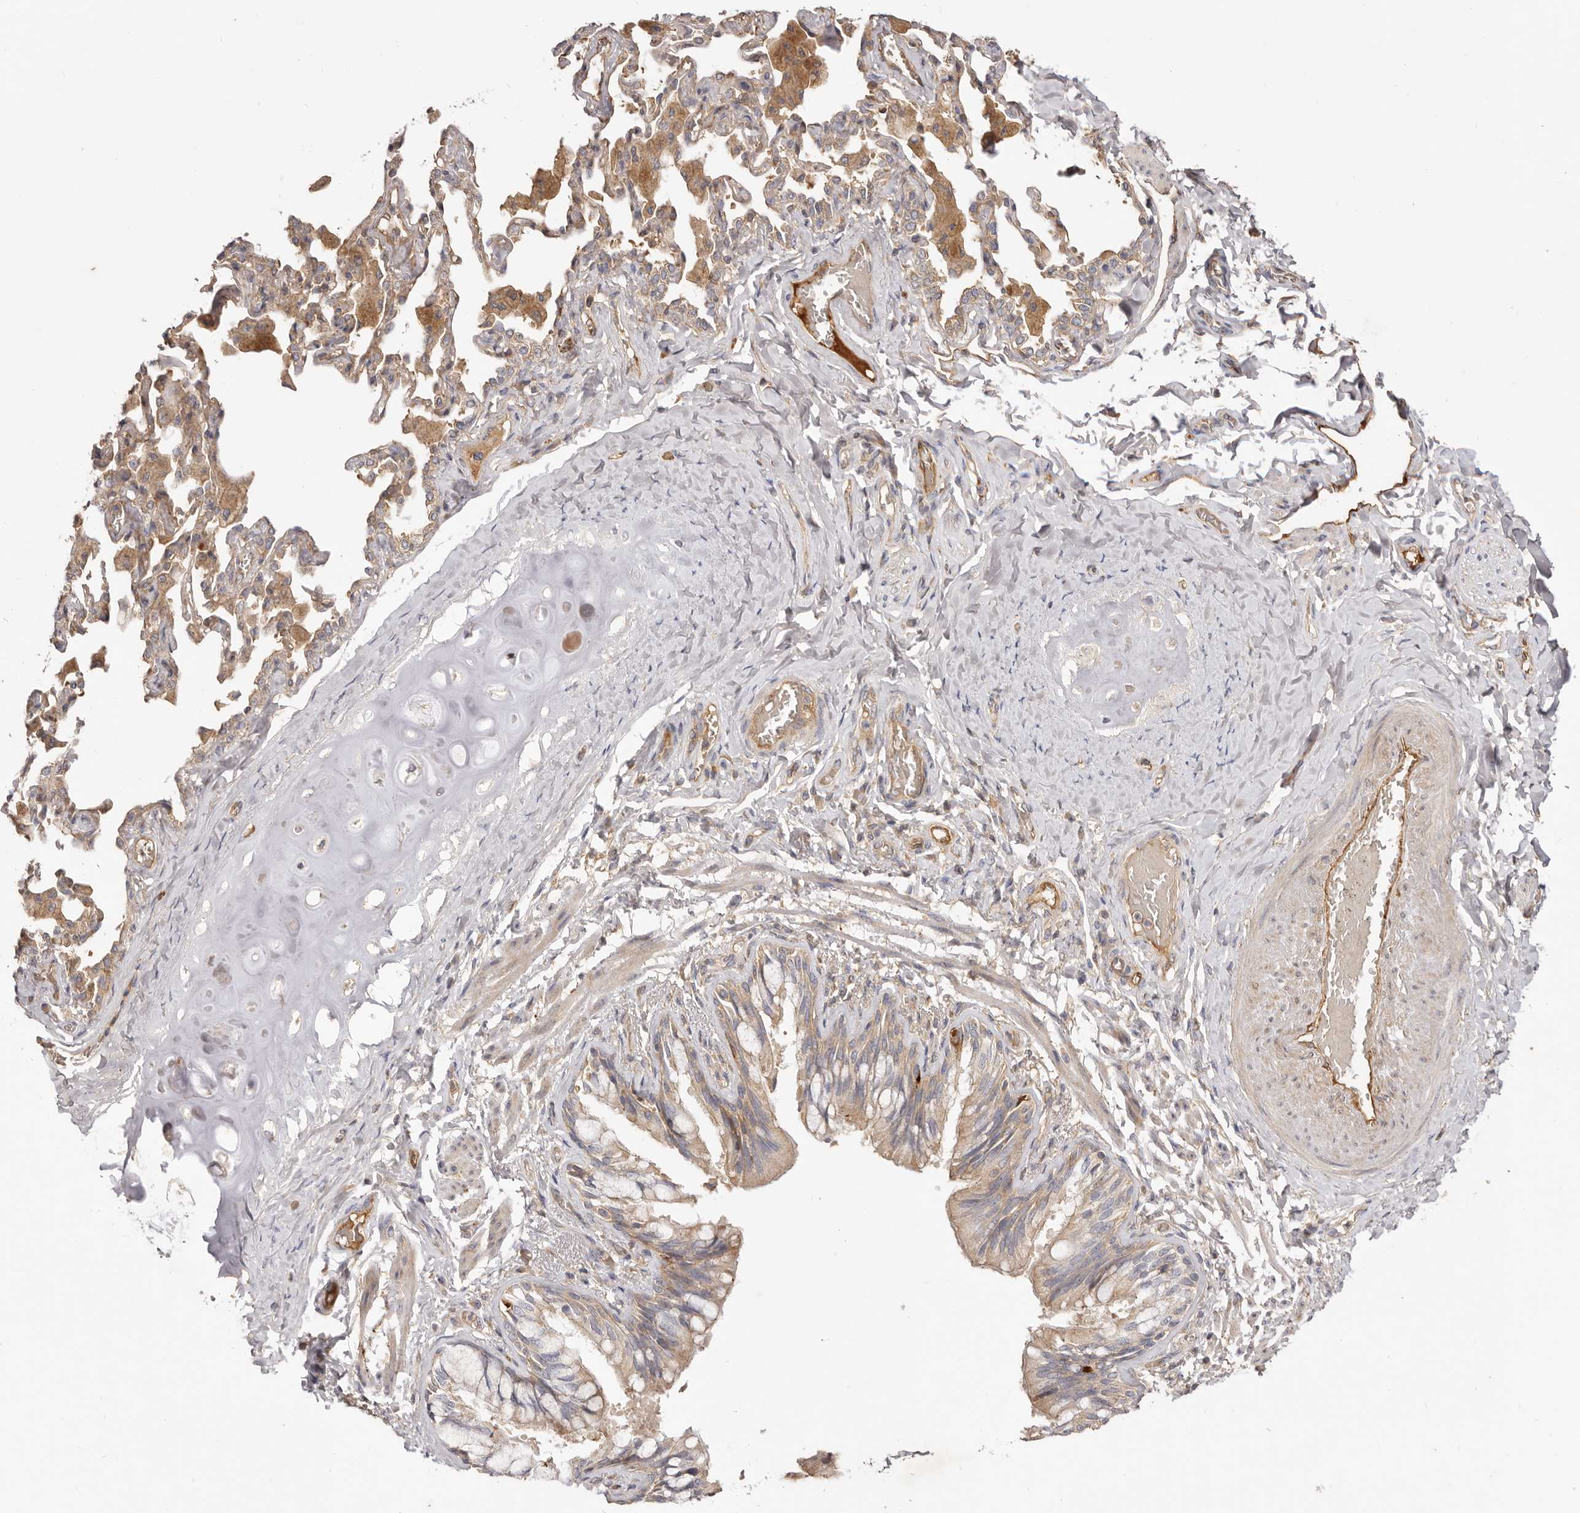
{"staining": {"intensity": "moderate", "quantity": ">75%", "location": "cytoplasmic/membranous"}, "tissue": "bronchus", "cell_type": "Respiratory epithelial cells", "image_type": "normal", "snomed": [{"axis": "morphology", "description": "Normal tissue, NOS"}, {"axis": "morphology", "description": "Inflammation, NOS"}, {"axis": "topography", "description": "Lung"}], "caption": "A histopathology image showing moderate cytoplasmic/membranous positivity in approximately >75% of respiratory epithelial cells in benign bronchus, as visualized by brown immunohistochemical staining.", "gene": "ADAMTS9", "patient": {"sex": "female", "age": 46}}